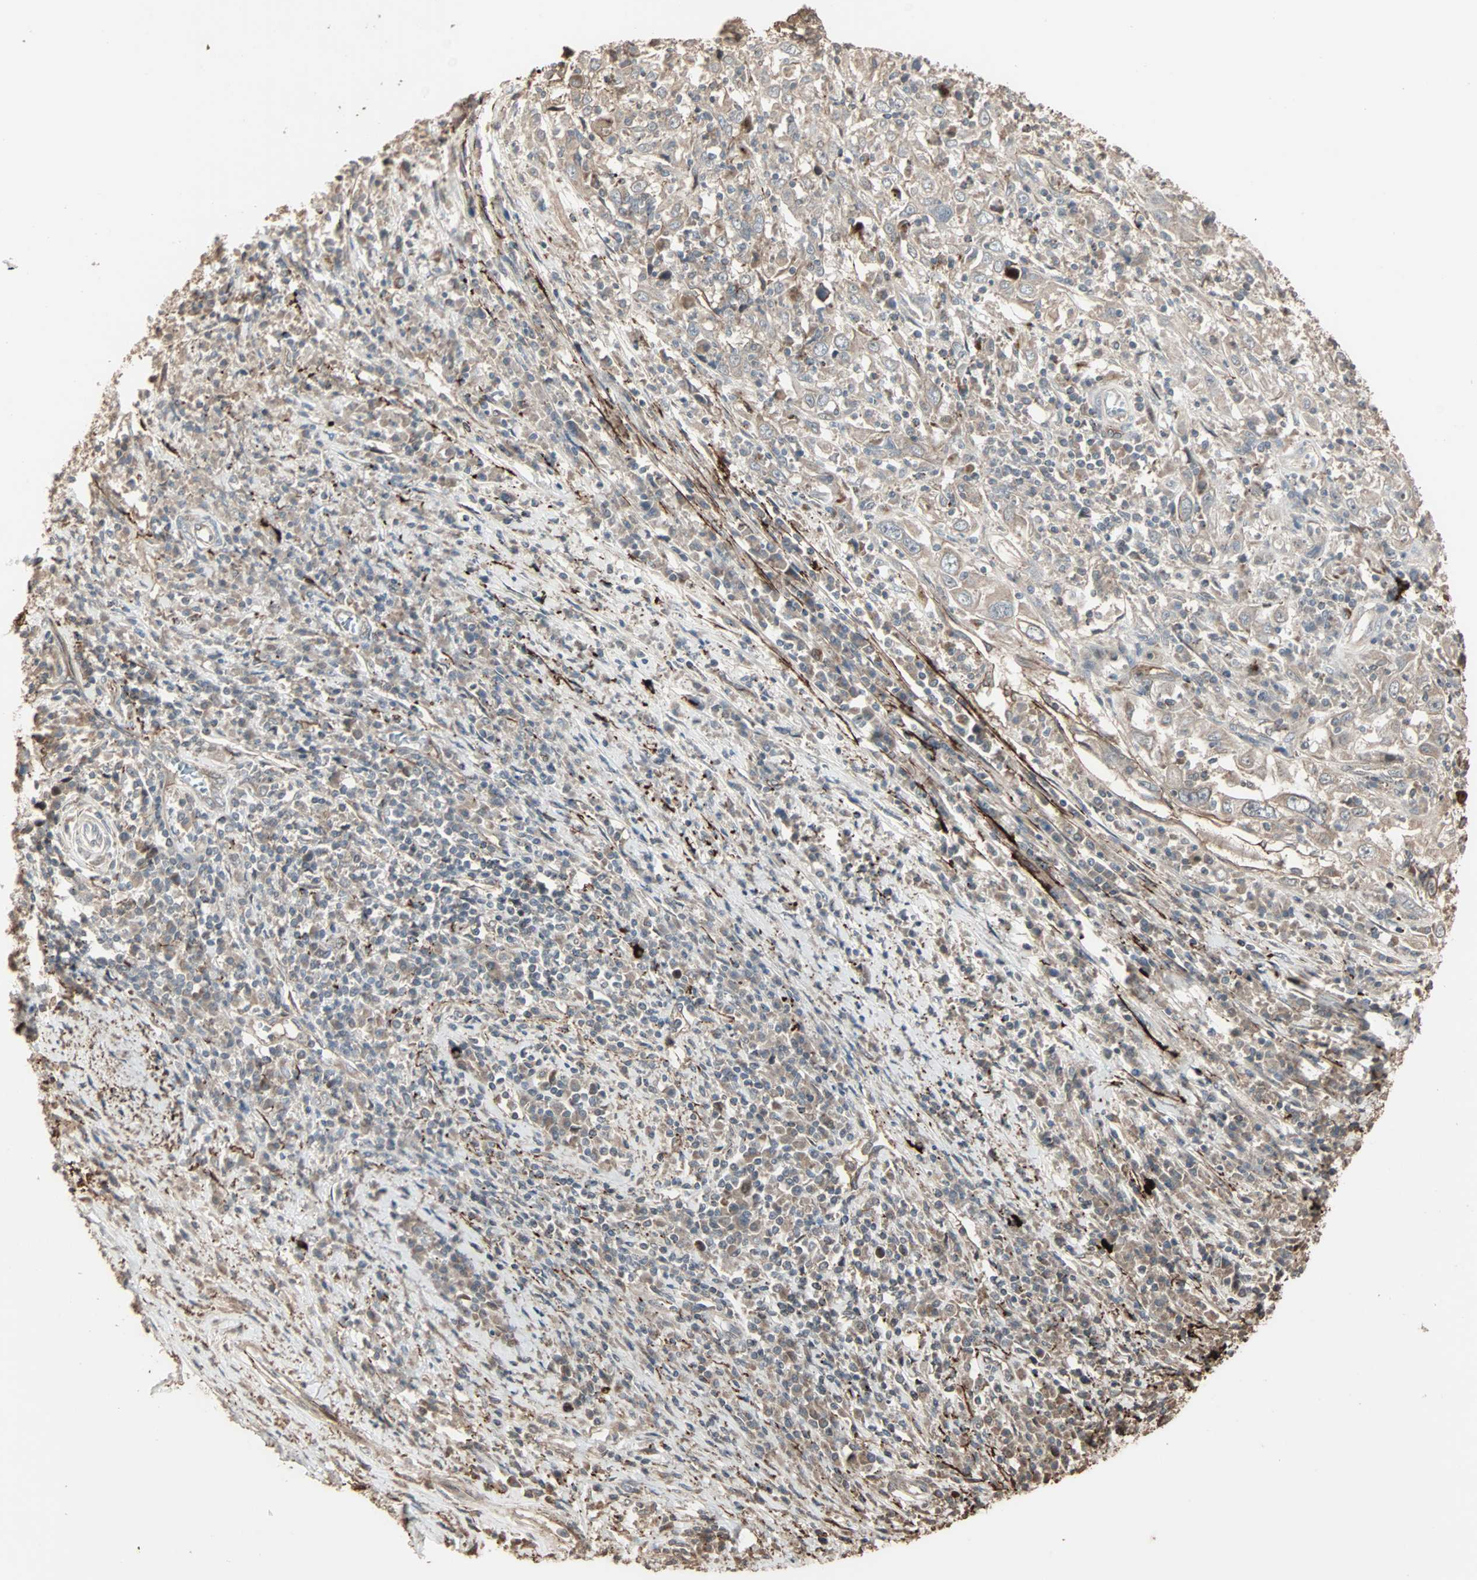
{"staining": {"intensity": "weak", "quantity": ">75%", "location": "cytoplasmic/membranous"}, "tissue": "cervical cancer", "cell_type": "Tumor cells", "image_type": "cancer", "snomed": [{"axis": "morphology", "description": "Squamous cell carcinoma, NOS"}, {"axis": "topography", "description": "Cervix"}], "caption": "An image showing weak cytoplasmic/membranous positivity in about >75% of tumor cells in cervical squamous cell carcinoma, as visualized by brown immunohistochemical staining.", "gene": "CALCRL", "patient": {"sex": "female", "age": 46}}